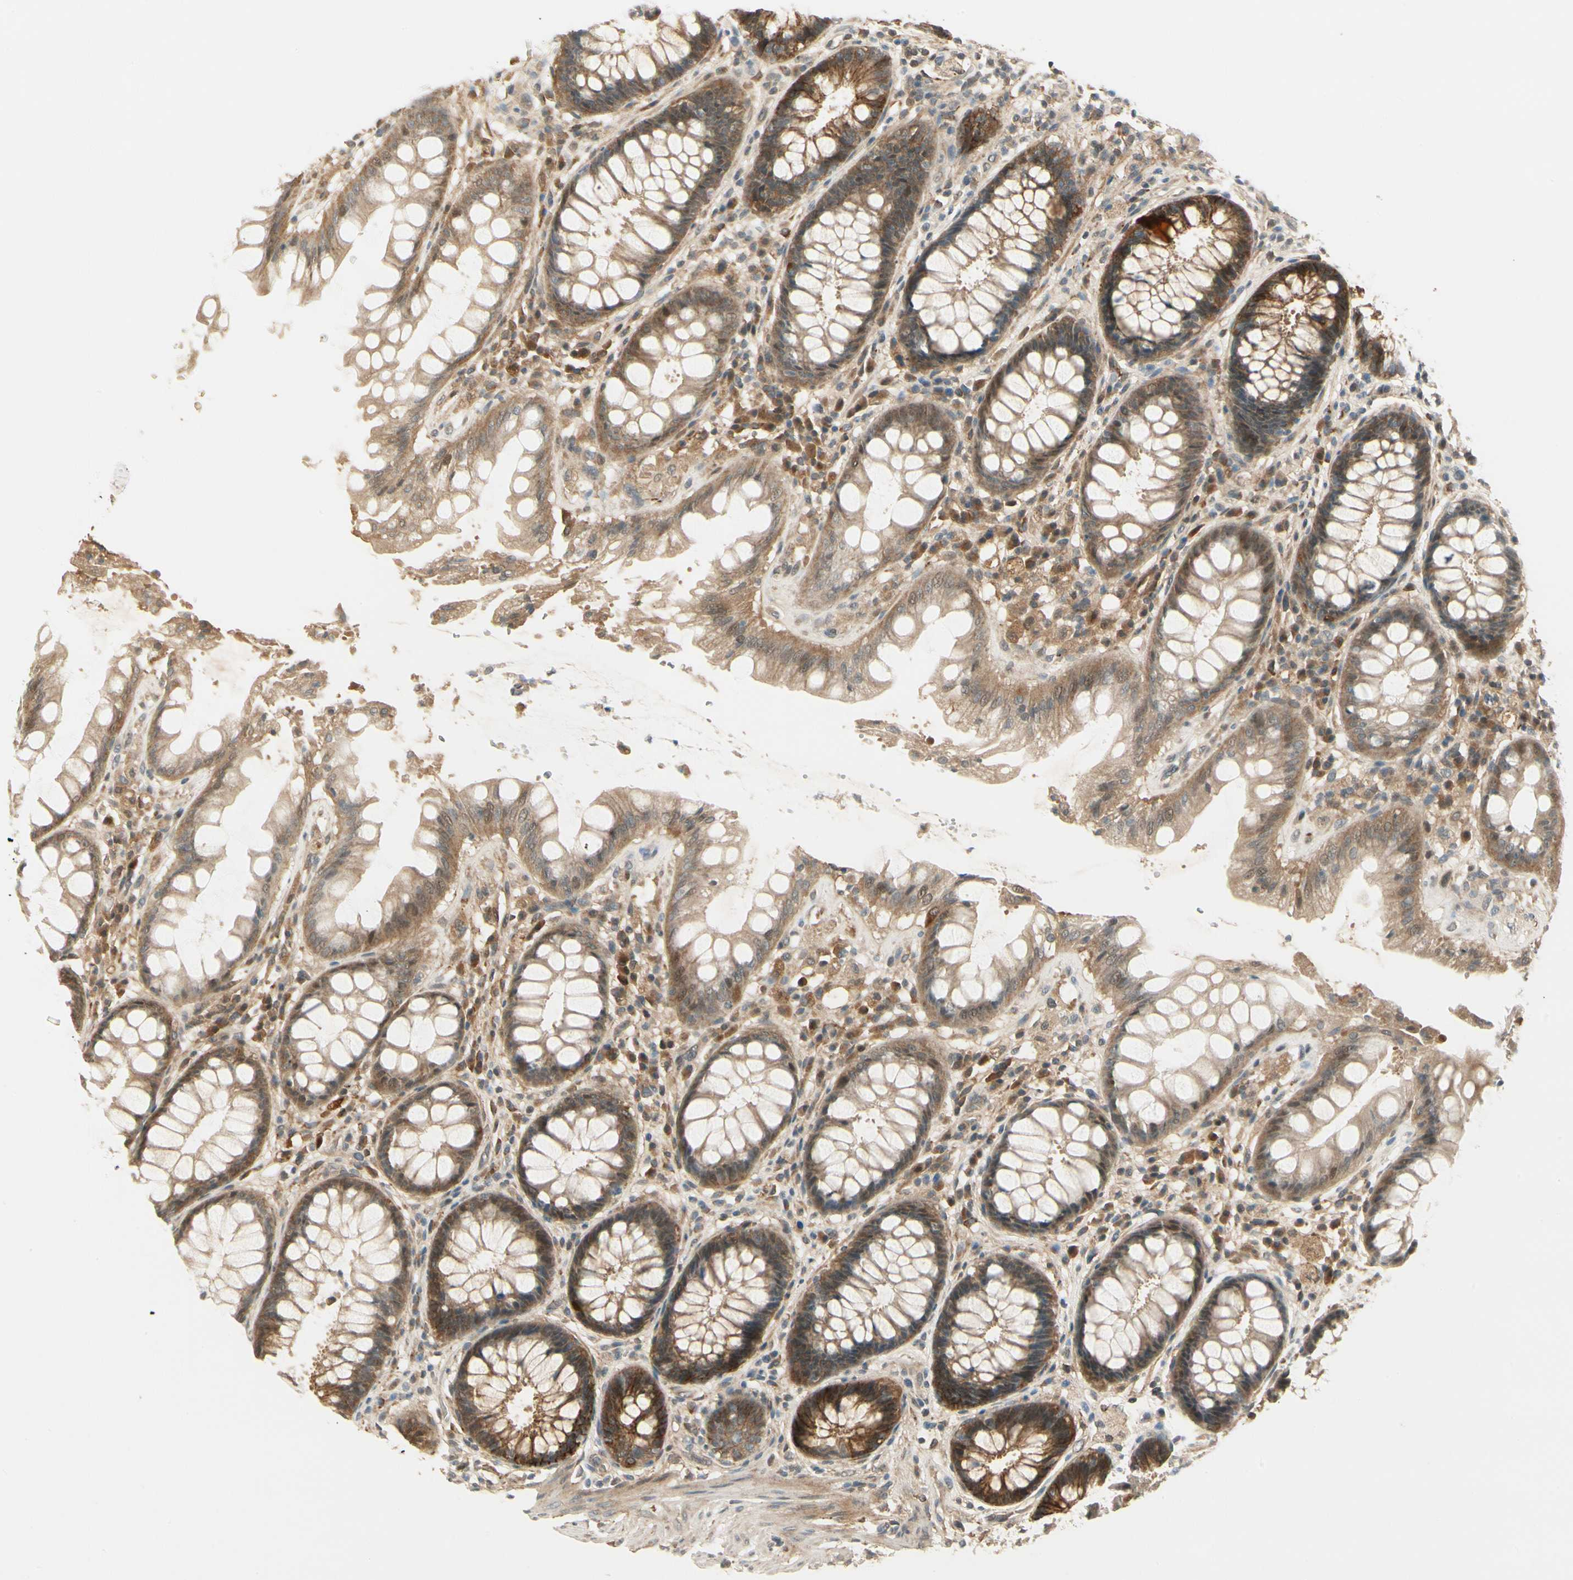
{"staining": {"intensity": "moderate", "quantity": ">75%", "location": "cytoplasmic/membranous,nuclear"}, "tissue": "rectum", "cell_type": "Glandular cells", "image_type": "normal", "snomed": [{"axis": "morphology", "description": "Normal tissue, NOS"}, {"axis": "topography", "description": "Rectum"}], "caption": "Protein staining demonstrates moderate cytoplasmic/membranous,nuclear positivity in approximately >75% of glandular cells in benign rectum.", "gene": "EPHB3", "patient": {"sex": "female", "age": 46}}